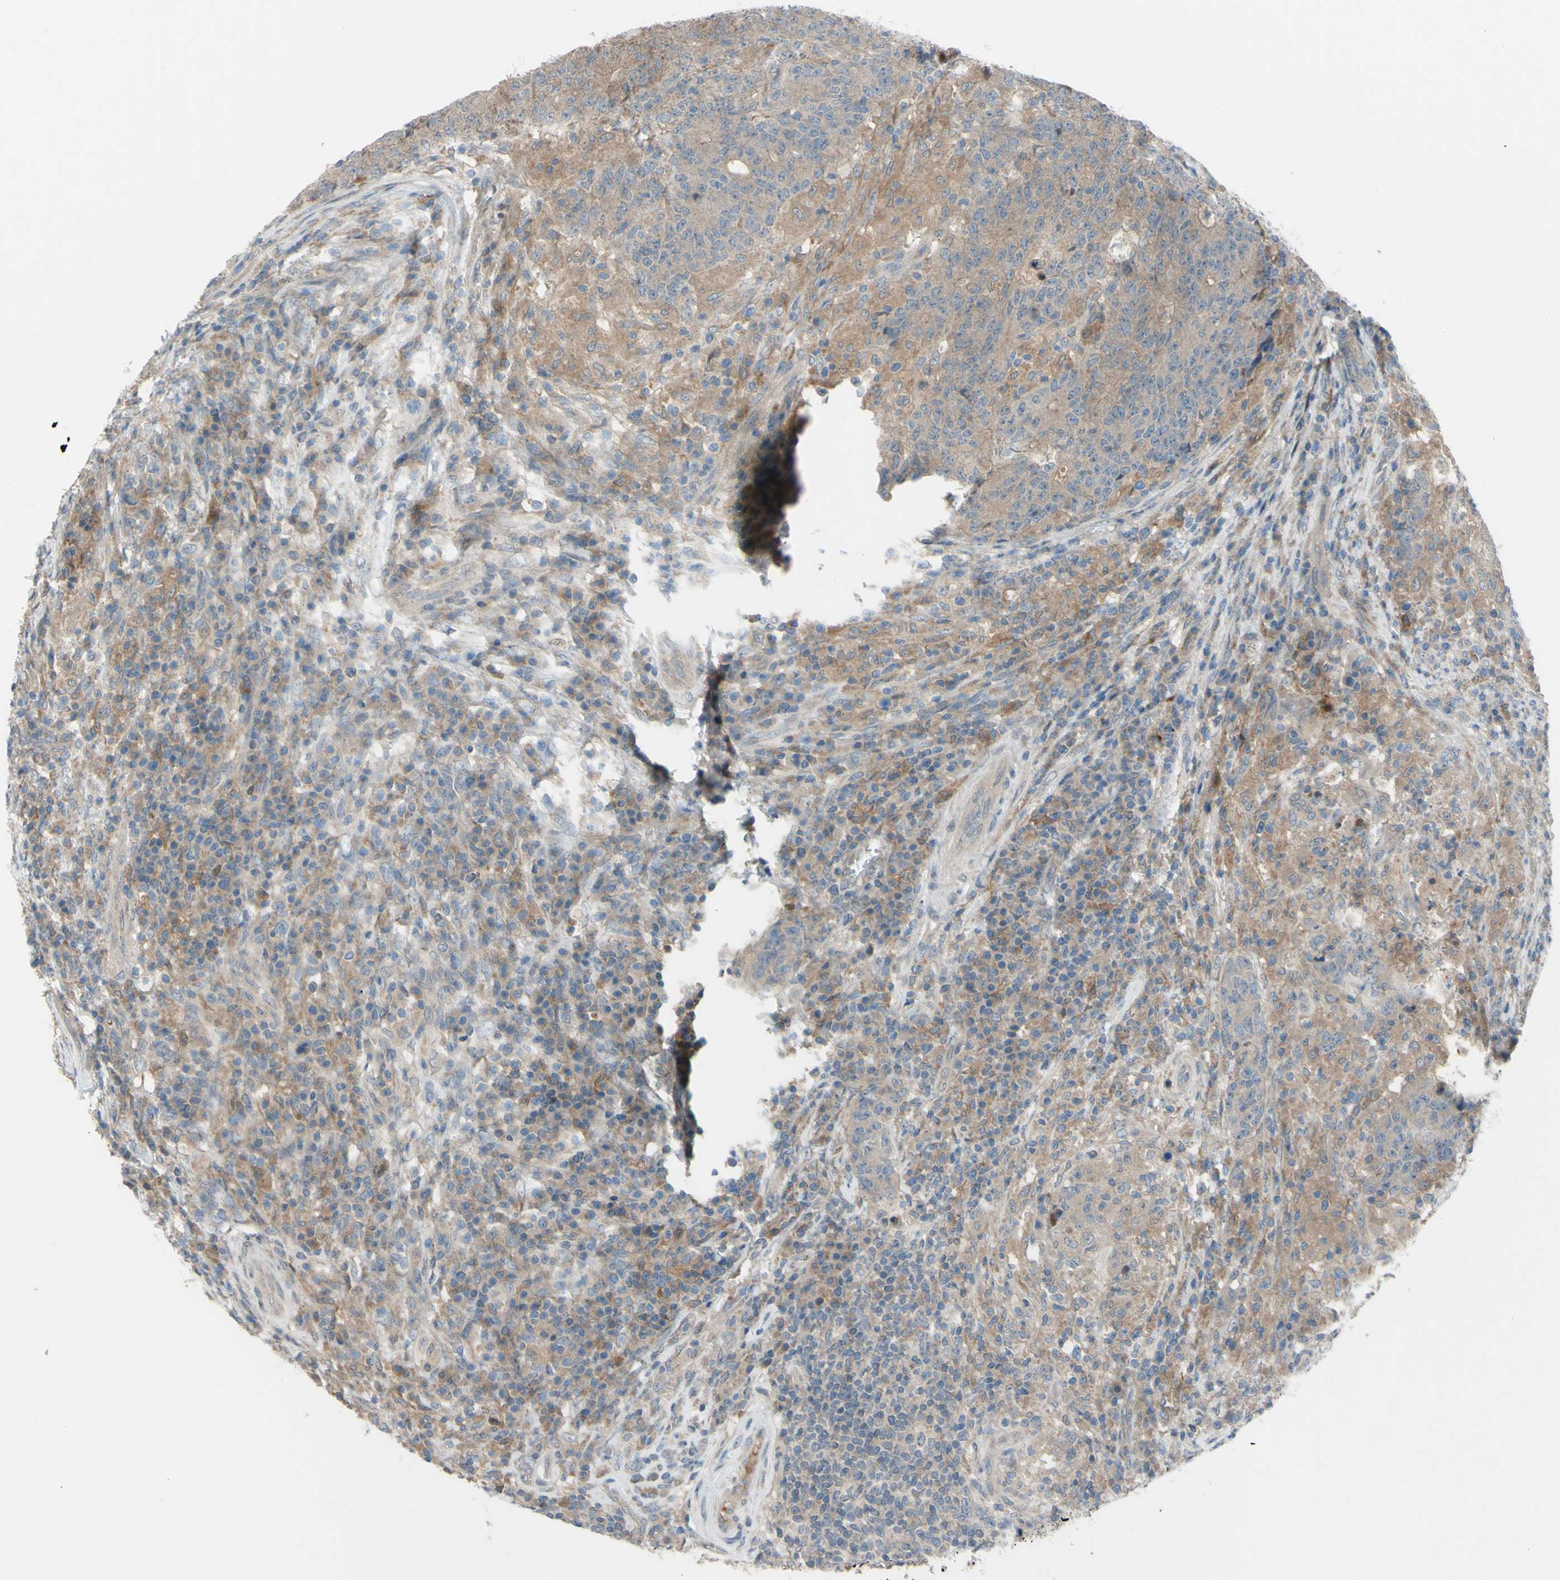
{"staining": {"intensity": "weak", "quantity": ">75%", "location": "cytoplasmic/membranous"}, "tissue": "colorectal cancer", "cell_type": "Tumor cells", "image_type": "cancer", "snomed": [{"axis": "morphology", "description": "Normal tissue, NOS"}, {"axis": "morphology", "description": "Adenocarcinoma, NOS"}, {"axis": "topography", "description": "Colon"}], "caption": "Protein staining of adenocarcinoma (colorectal) tissue demonstrates weak cytoplasmic/membranous positivity in about >75% of tumor cells. The staining was performed using DAB, with brown indicating positive protein expression. Nuclei are stained blue with hematoxylin.", "gene": "AFP", "patient": {"sex": "female", "age": 75}}